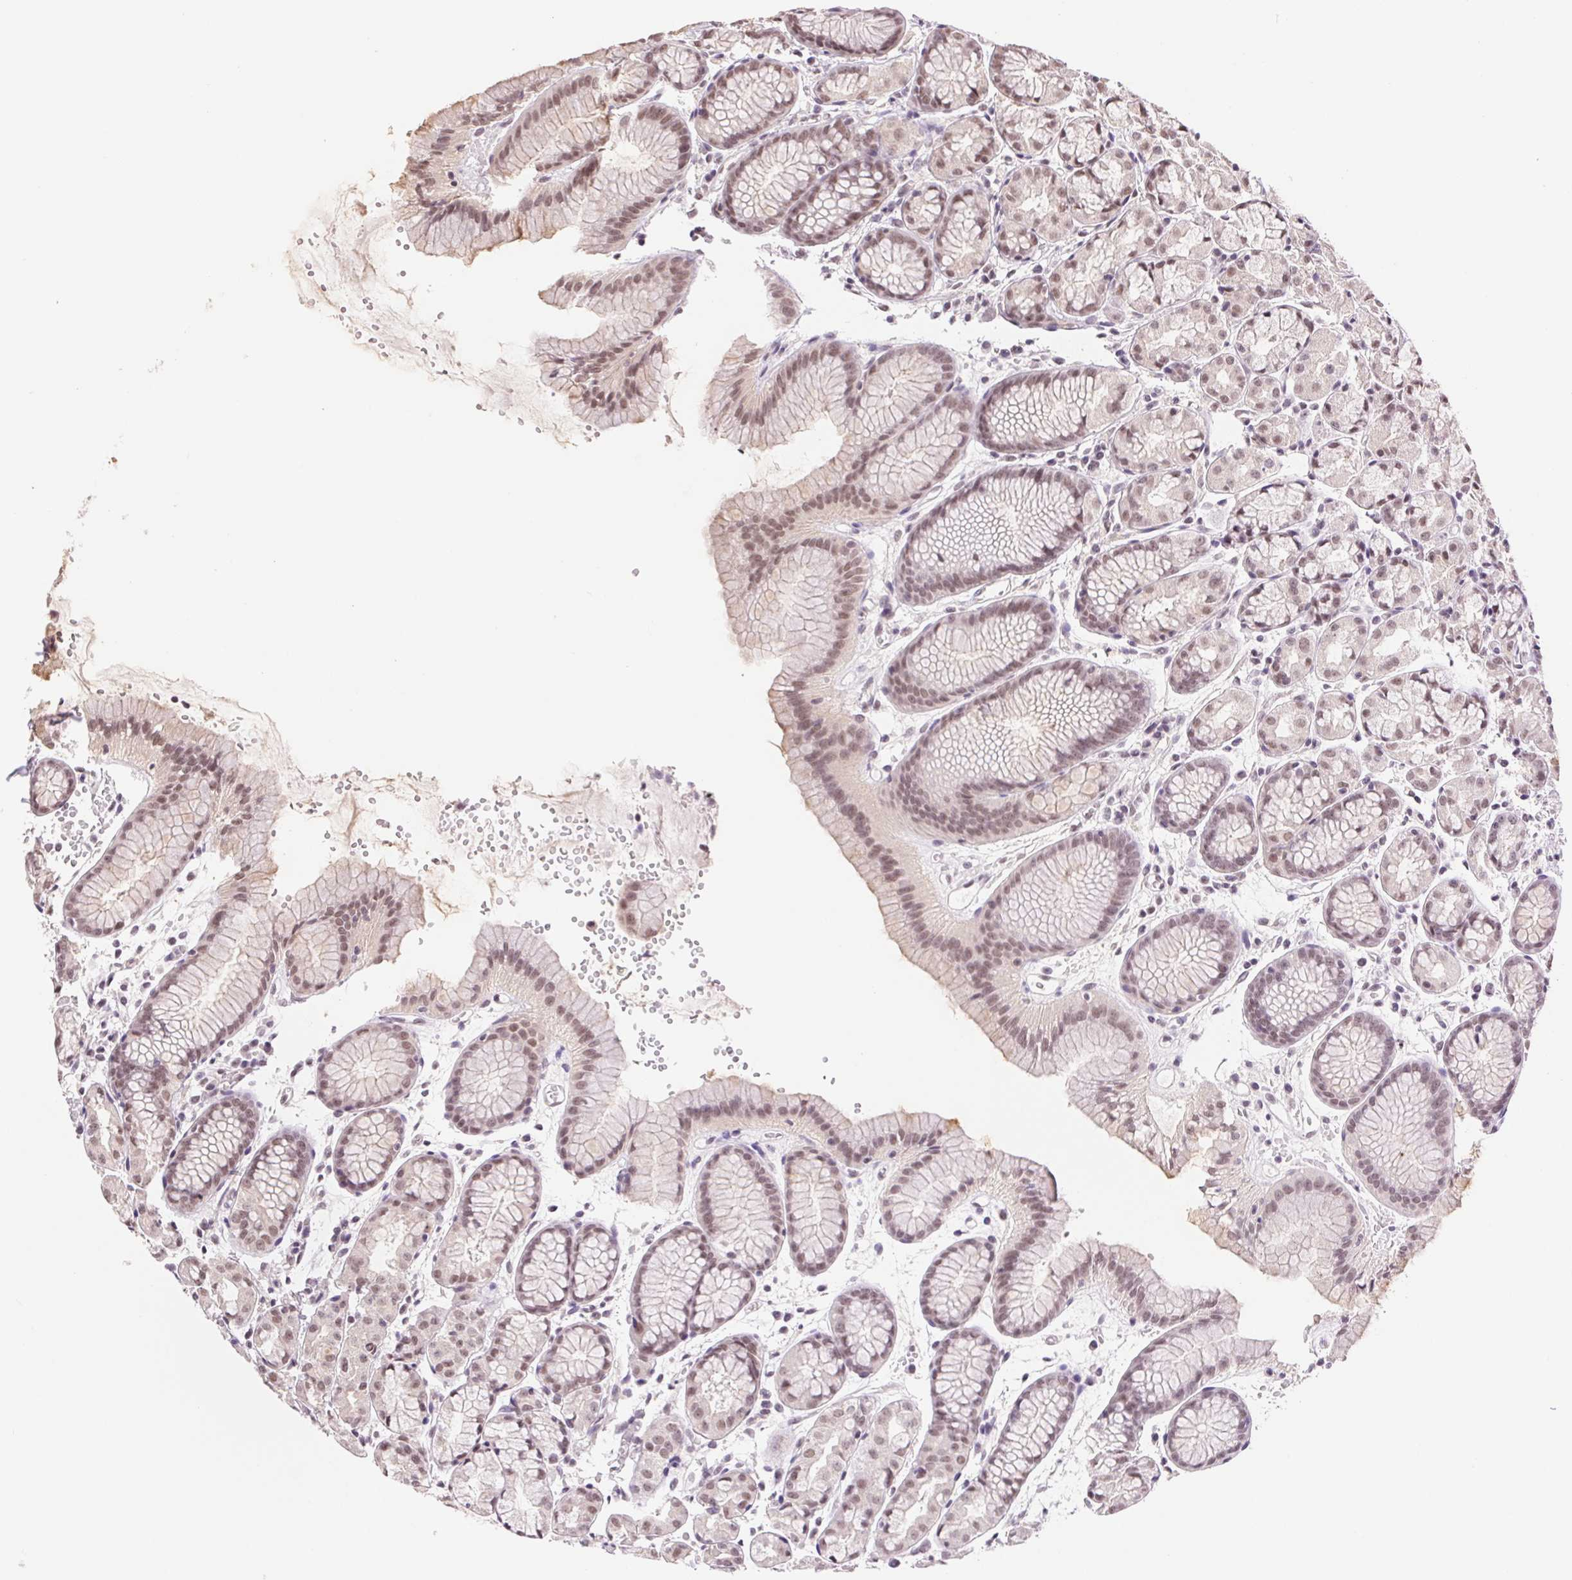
{"staining": {"intensity": "weak", "quantity": "25%-75%", "location": "nuclear"}, "tissue": "stomach", "cell_type": "Glandular cells", "image_type": "normal", "snomed": [{"axis": "morphology", "description": "Normal tissue, NOS"}, {"axis": "topography", "description": "Stomach, upper"}], "caption": "The immunohistochemical stain shows weak nuclear positivity in glandular cells of normal stomach. The staining was performed using DAB to visualize the protein expression in brown, while the nuclei were stained in blue with hematoxylin (Magnification: 20x).", "gene": "RPRD1B", "patient": {"sex": "male", "age": 47}}